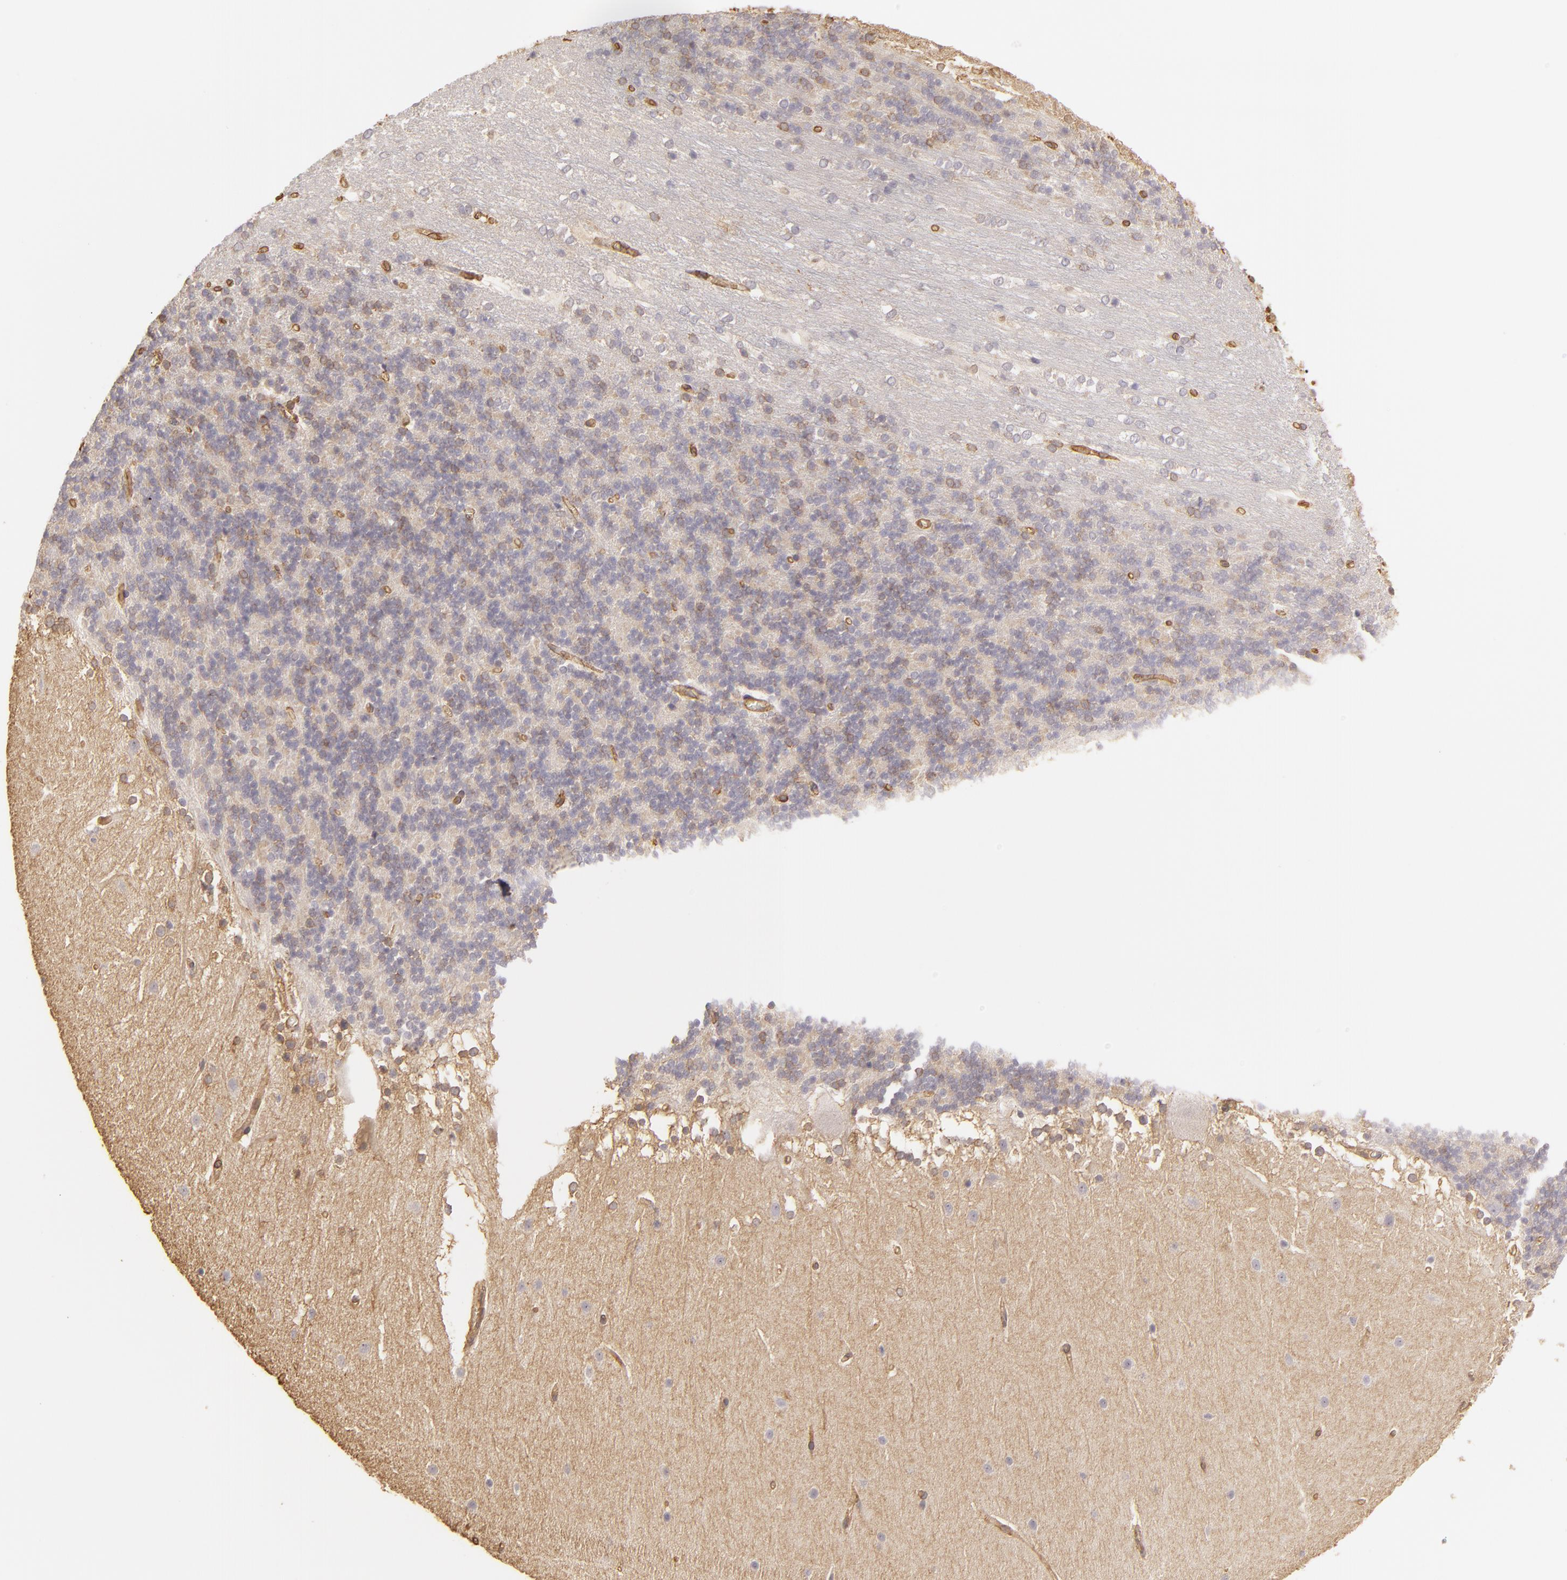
{"staining": {"intensity": "weak", "quantity": "<25%", "location": "cytoplasmic/membranous"}, "tissue": "cerebellum", "cell_type": "Cells in granular layer", "image_type": "normal", "snomed": [{"axis": "morphology", "description": "Normal tissue, NOS"}, {"axis": "topography", "description": "Cerebellum"}], "caption": "IHC of unremarkable human cerebellum shows no positivity in cells in granular layer.", "gene": "HSPB6", "patient": {"sex": "female", "age": 19}}